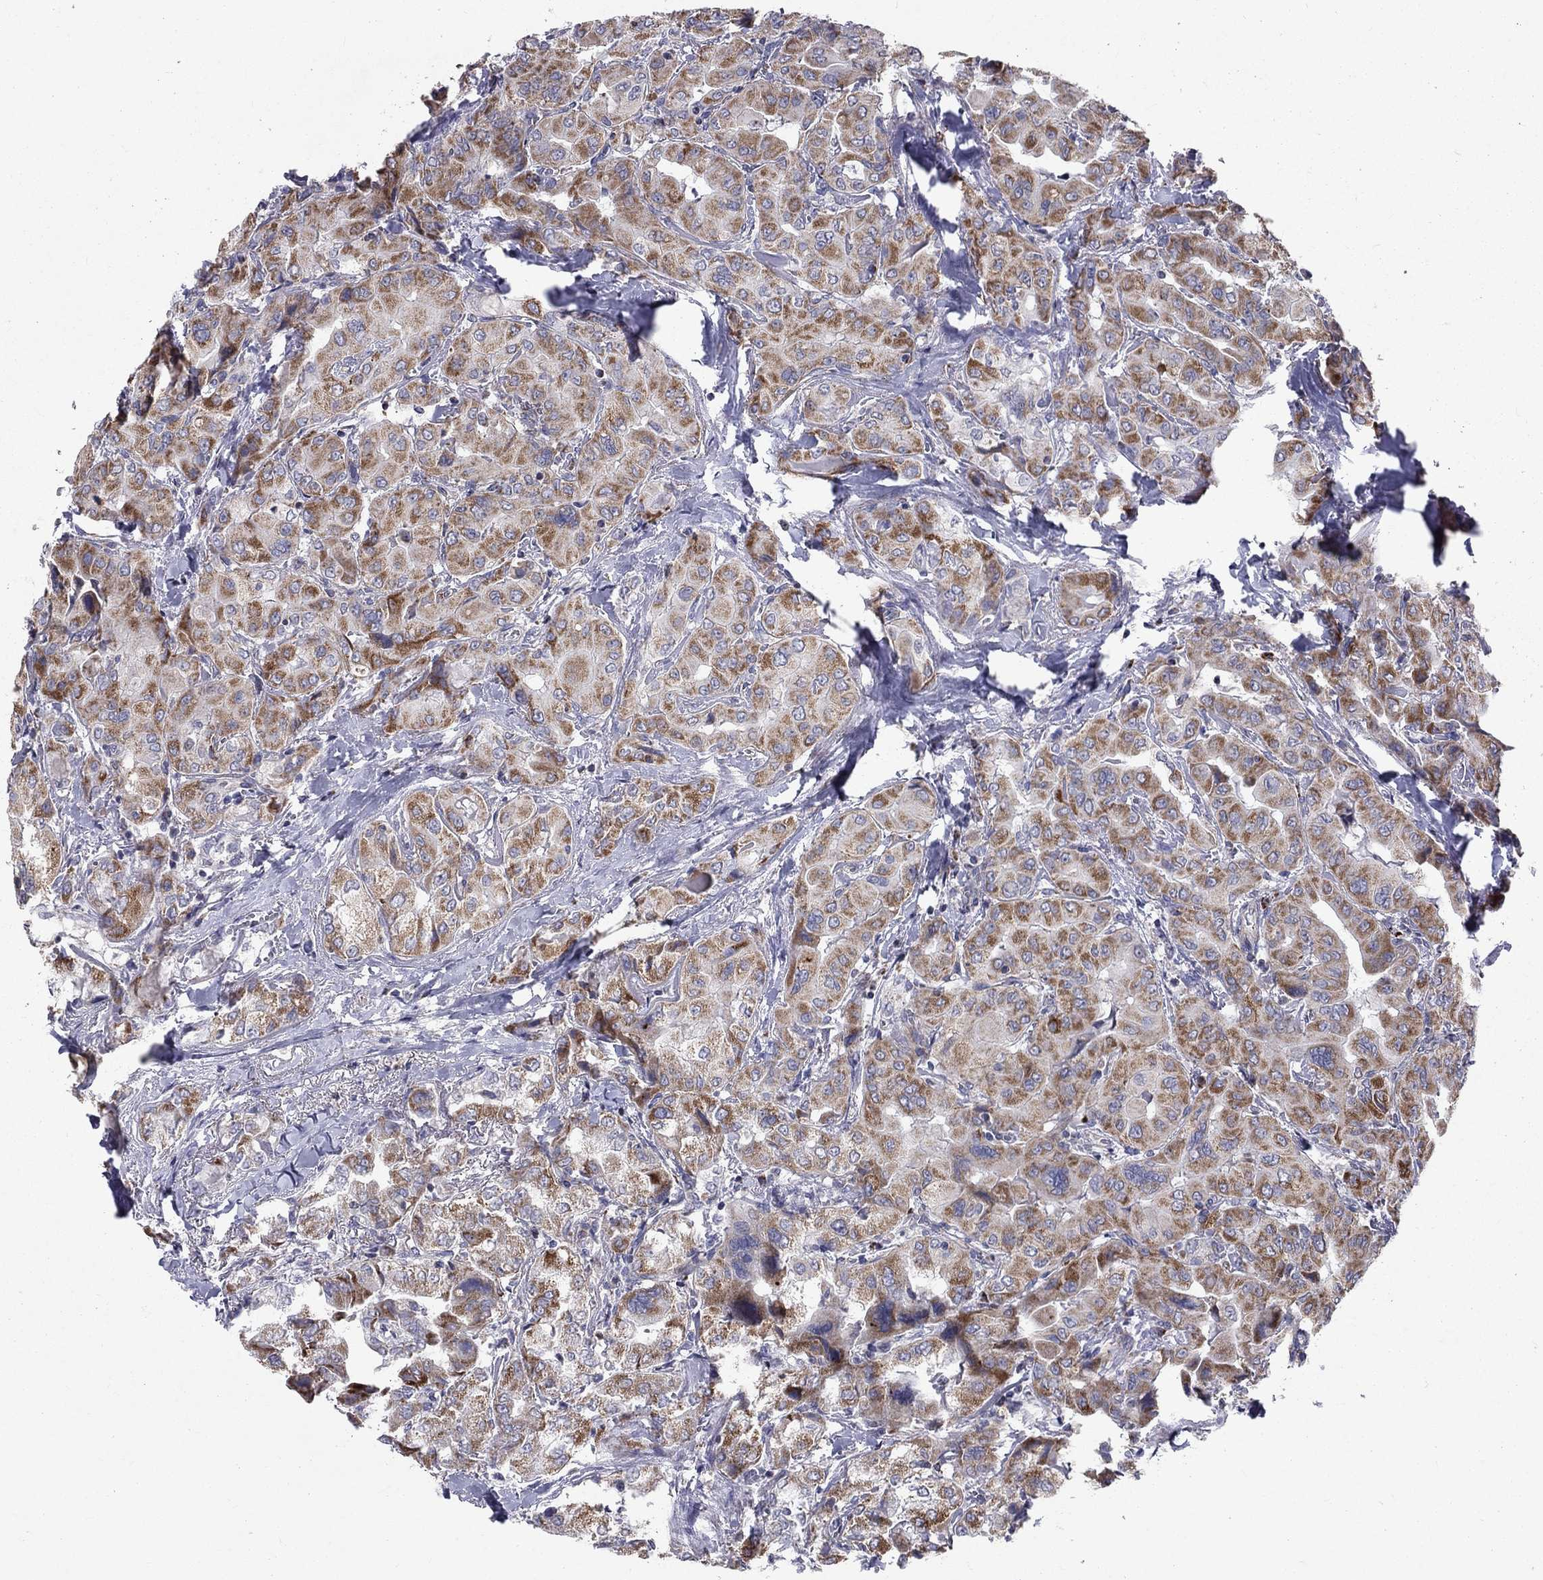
{"staining": {"intensity": "strong", "quantity": "25%-75%", "location": "cytoplasmic/membranous"}, "tissue": "thyroid cancer", "cell_type": "Tumor cells", "image_type": "cancer", "snomed": [{"axis": "morphology", "description": "Normal tissue, NOS"}, {"axis": "morphology", "description": "Papillary adenocarcinoma, NOS"}, {"axis": "topography", "description": "Thyroid gland"}], "caption": "High-power microscopy captured an immunohistochemistry (IHC) image of thyroid cancer, revealing strong cytoplasmic/membranous expression in about 25%-75% of tumor cells.", "gene": "SLC4A10", "patient": {"sex": "female", "age": 66}}